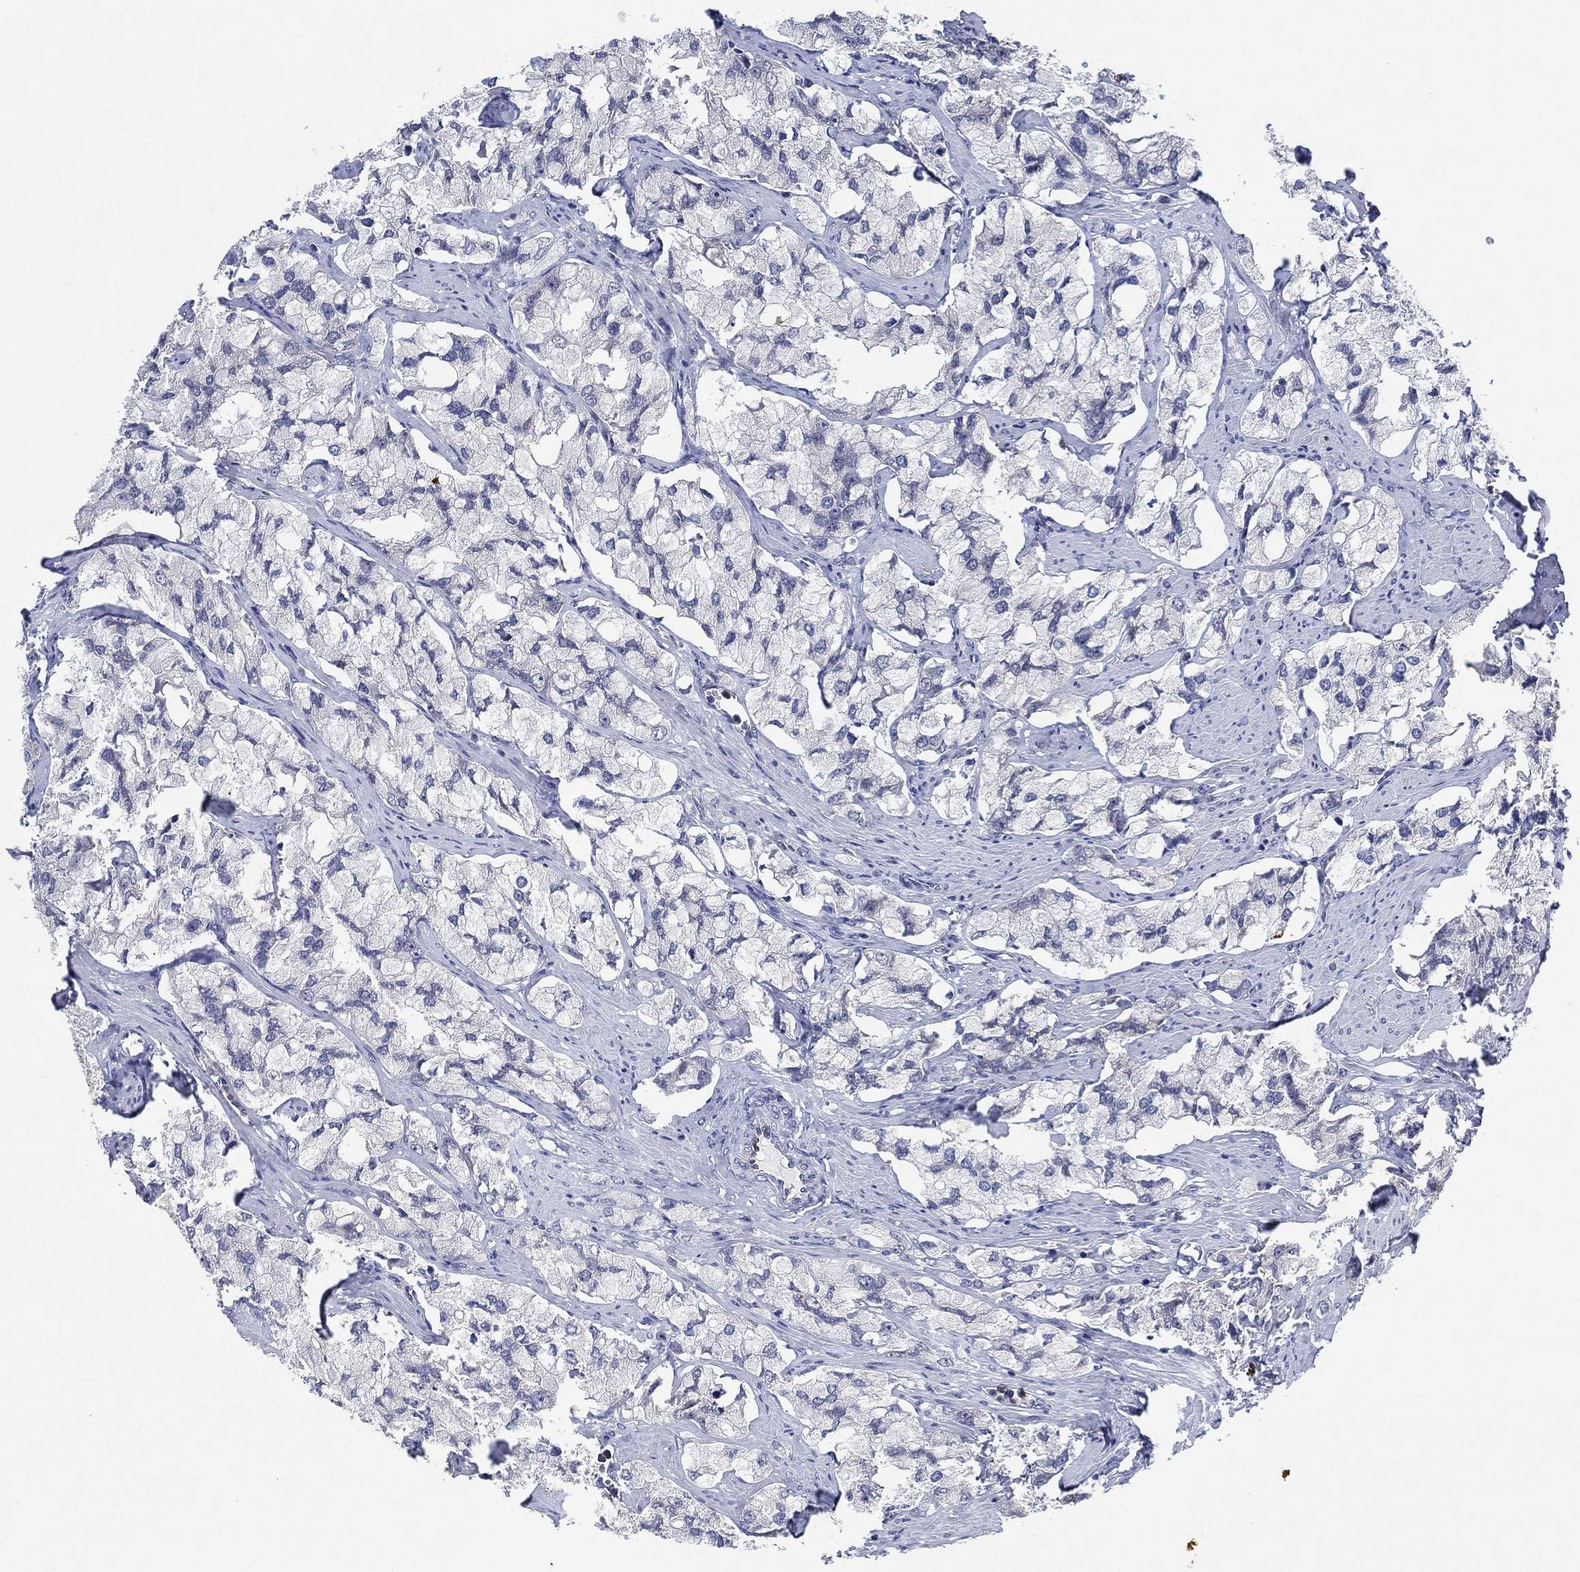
{"staining": {"intensity": "negative", "quantity": "none", "location": "none"}, "tissue": "prostate cancer", "cell_type": "Tumor cells", "image_type": "cancer", "snomed": [{"axis": "morphology", "description": "Adenocarcinoma, NOS"}, {"axis": "topography", "description": "Prostate and seminal vesicle, NOS"}, {"axis": "topography", "description": "Prostate"}], "caption": "DAB immunohistochemical staining of adenocarcinoma (prostate) displays no significant positivity in tumor cells.", "gene": "FES", "patient": {"sex": "male", "age": 64}}